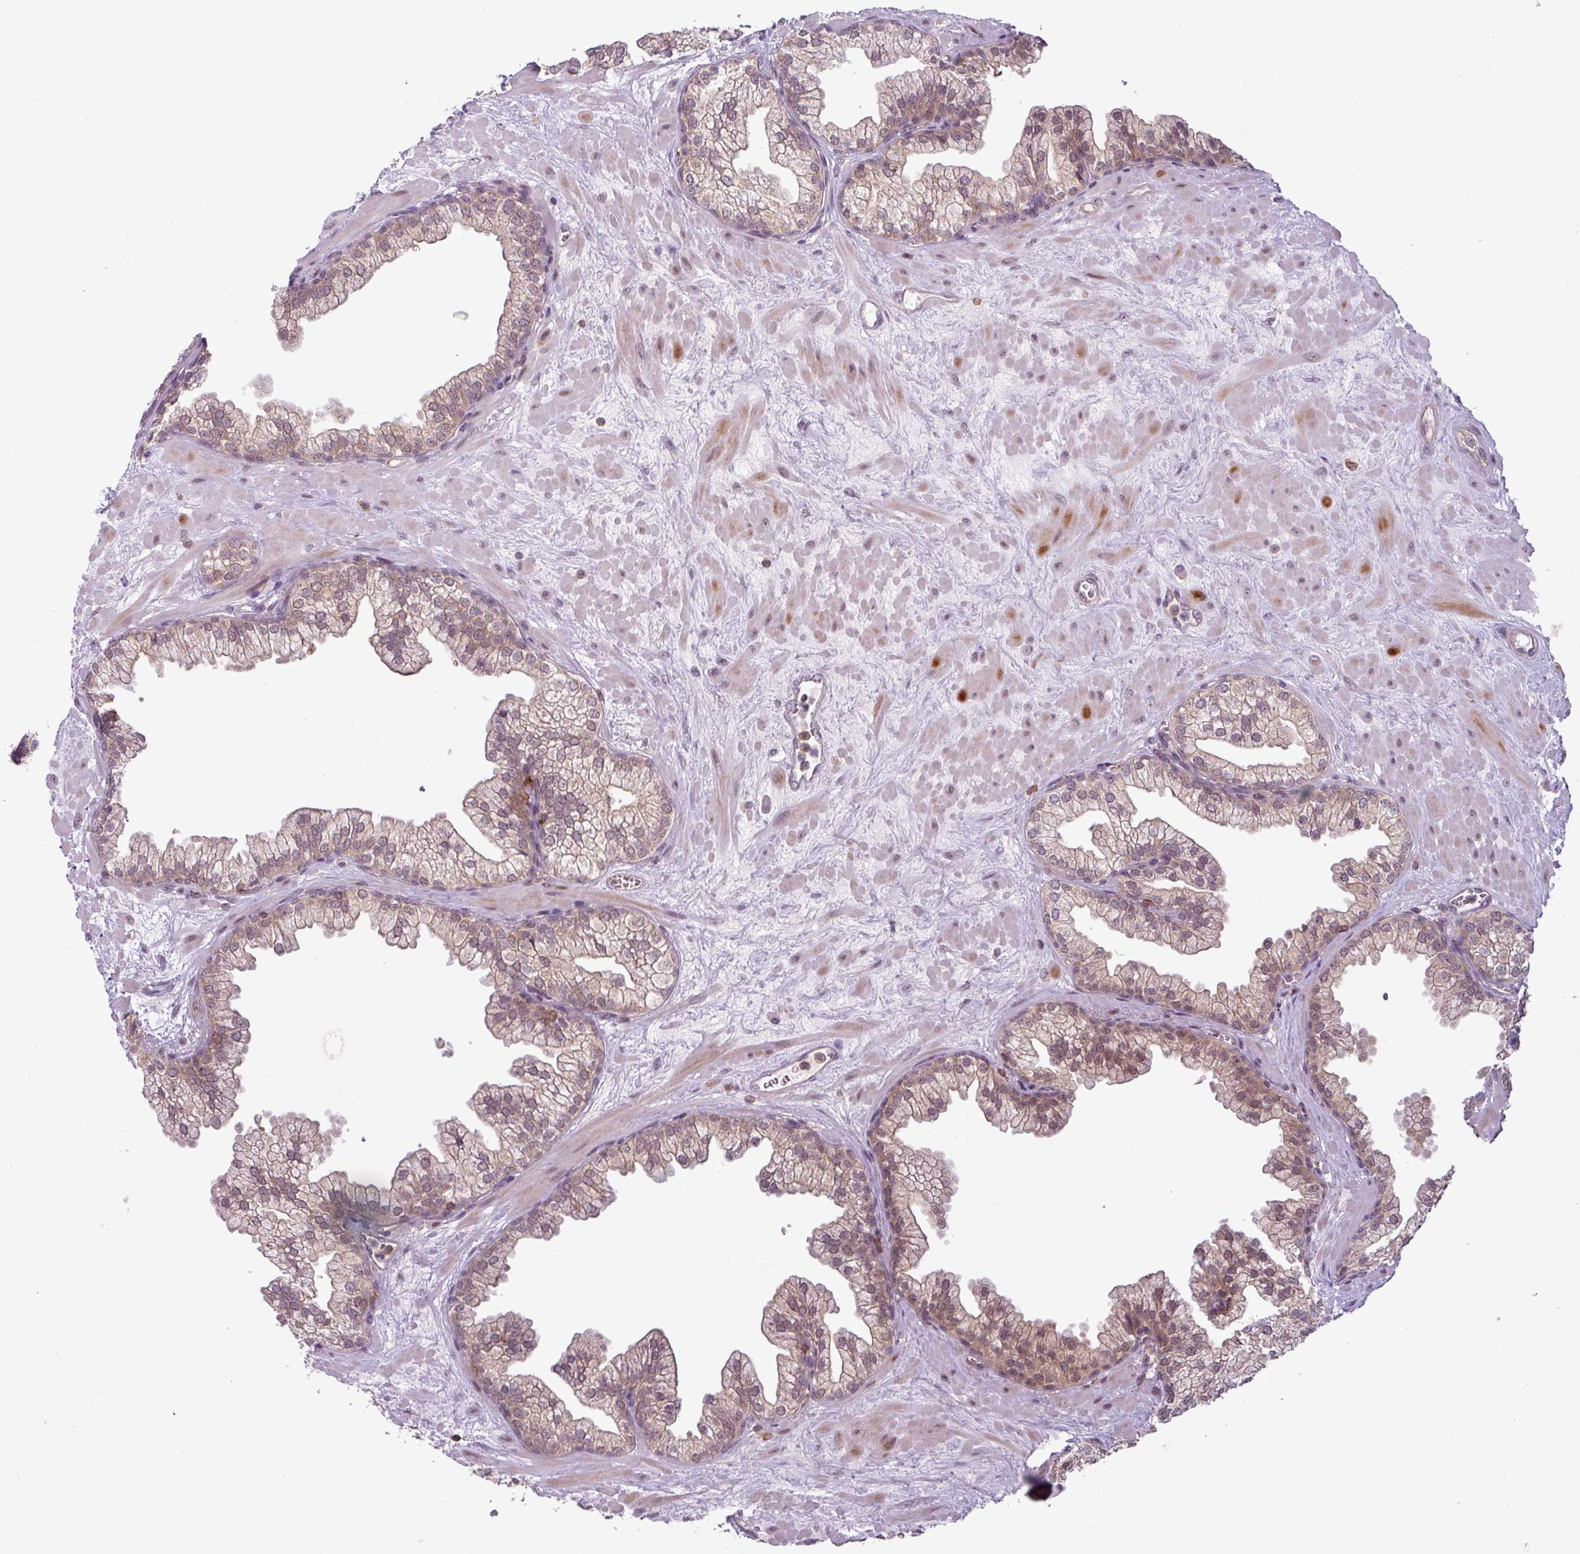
{"staining": {"intensity": "moderate", "quantity": "25%-75%", "location": "cytoplasmic/membranous"}, "tissue": "prostate", "cell_type": "Glandular cells", "image_type": "normal", "snomed": [{"axis": "morphology", "description": "Normal tissue, NOS"}, {"axis": "topography", "description": "Prostate"}, {"axis": "topography", "description": "Peripheral nerve tissue"}], "caption": "Immunohistochemistry (DAB (3,3'-diaminobenzidine)) staining of unremarkable prostate demonstrates moderate cytoplasmic/membranous protein staining in approximately 25%-75% of glandular cells.", "gene": "ZC2HC1C", "patient": {"sex": "male", "age": 61}}